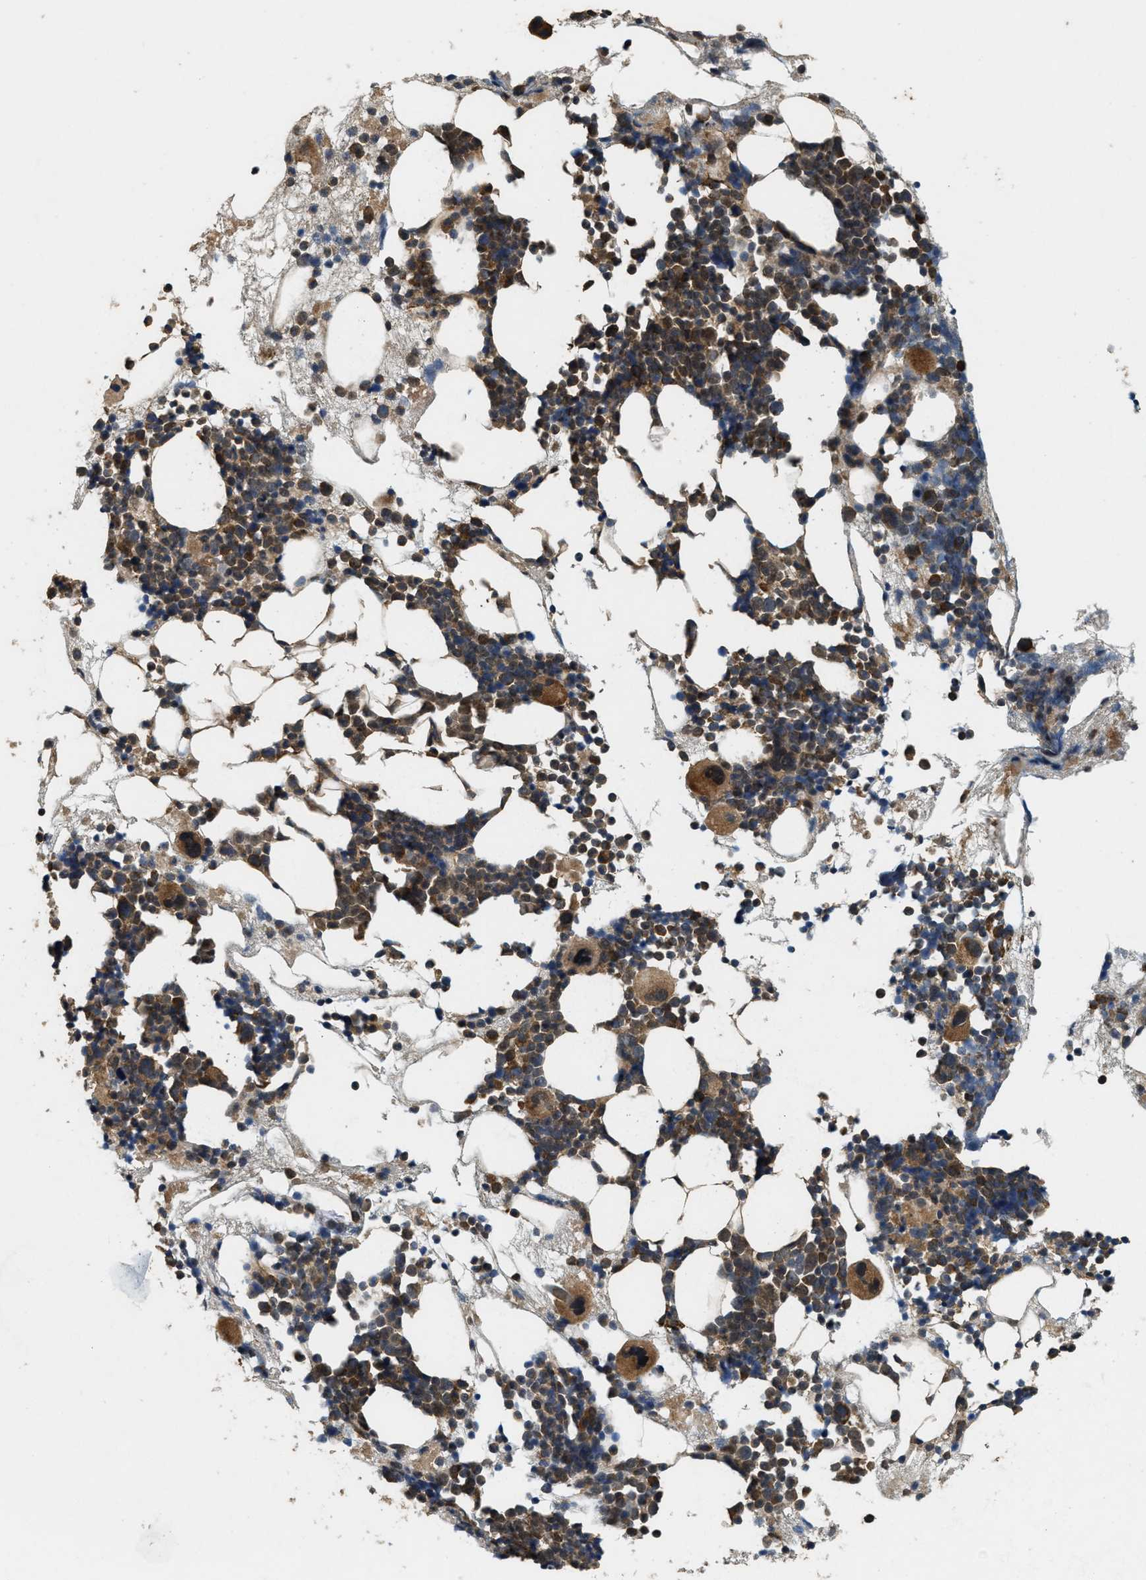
{"staining": {"intensity": "moderate", "quantity": ">75%", "location": "cytoplasmic/membranous"}, "tissue": "bone marrow", "cell_type": "Hematopoietic cells", "image_type": "normal", "snomed": [{"axis": "morphology", "description": "Normal tissue, NOS"}, {"axis": "morphology", "description": "Inflammation, NOS"}, {"axis": "topography", "description": "Bone marrow"}], "caption": "Bone marrow was stained to show a protein in brown. There is medium levels of moderate cytoplasmic/membranous staining in approximately >75% of hematopoietic cells. (brown staining indicates protein expression, while blue staining denotes nuclei).", "gene": "ARHGEF5", "patient": {"sex": "female", "age": 81}}